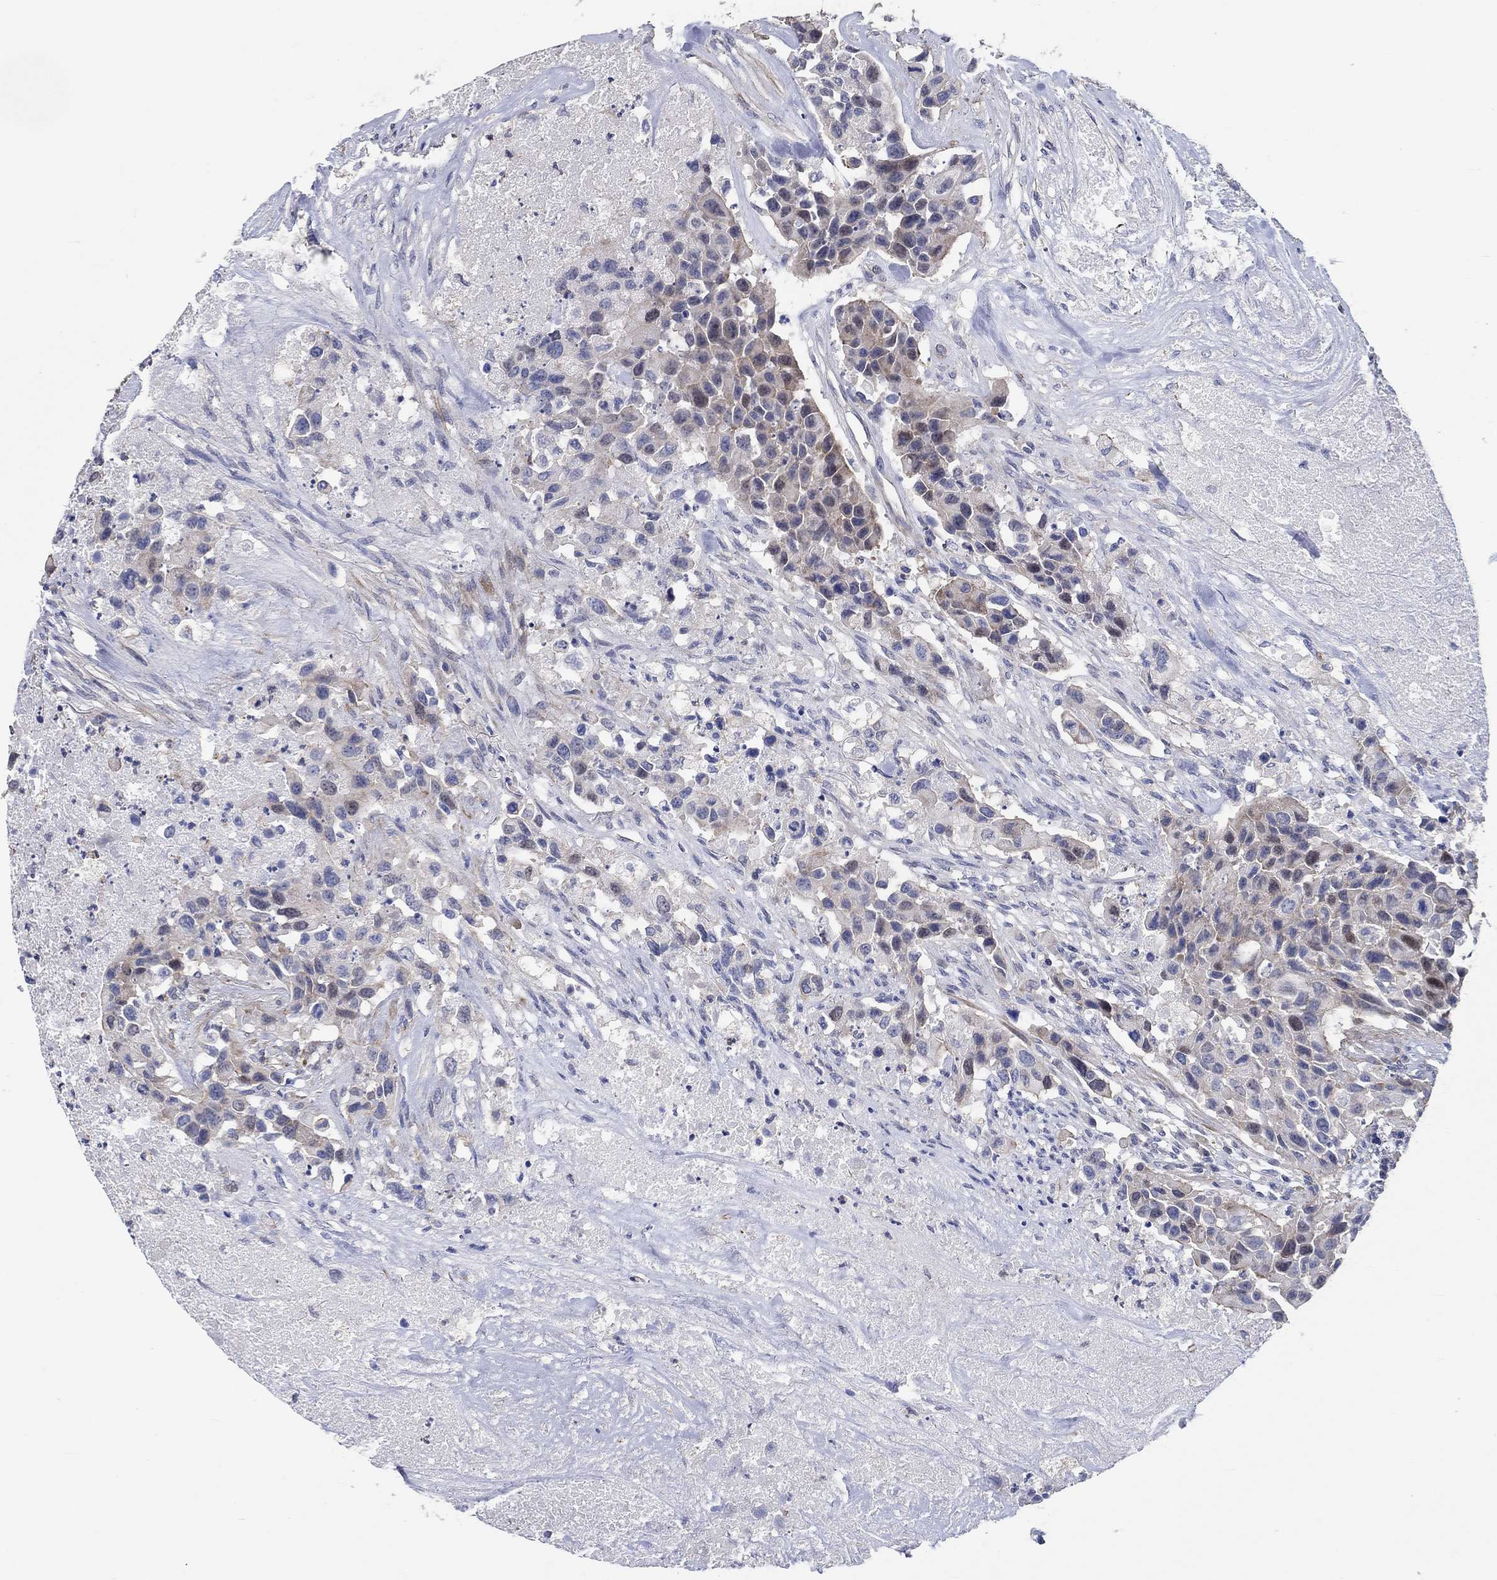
{"staining": {"intensity": "negative", "quantity": "none", "location": "none"}, "tissue": "urothelial cancer", "cell_type": "Tumor cells", "image_type": "cancer", "snomed": [{"axis": "morphology", "description": "Urothelial carcinoma, High grade"}, {"axis": "topography", "description": "Urinary bladder"}], "caption": "Immunohistochemical staining of human urothelial cancer reveals no significant expression in tumor cells.", "gene": "TNFAIP8L3", "patient": {"sex": "female", "age": 73}}